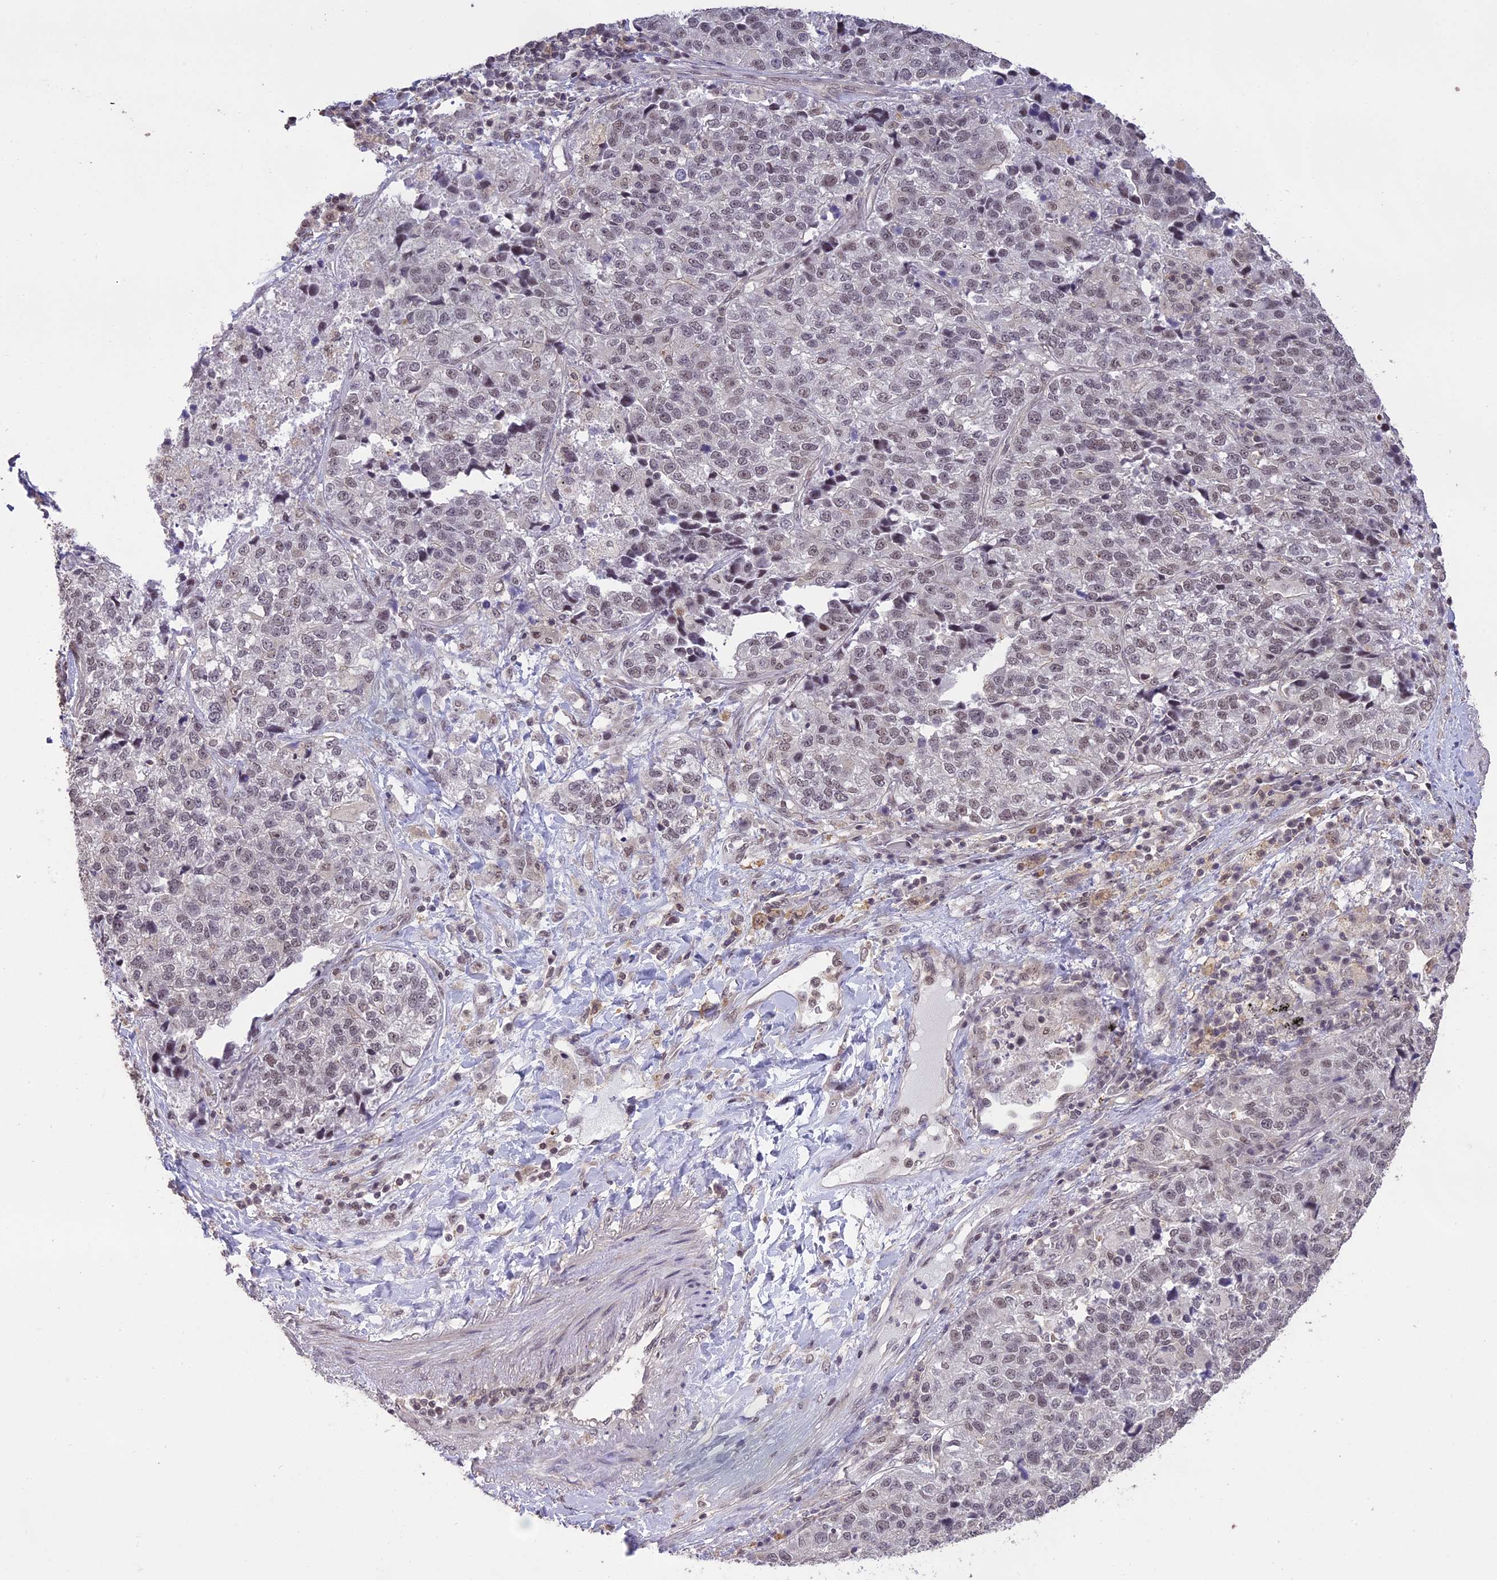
{"staining": {"intensity": "weak", "quantity": "<25%", "location": "nuclear"}, "tissue": "lung cancer", "cell_type": "Tumor cells", "image_type": "cancer", "snomed": [{"axis": "morphology", "description": "Adenocarcinoma, NOS"}, {"axis": "topography", "description": "Lung"}], "caption": "Tumor cells are negative for brown protein staining in adenocarcinoma (lung).", "gene": "TIGD7", "patient": {"sex": "male", "age": 49}}